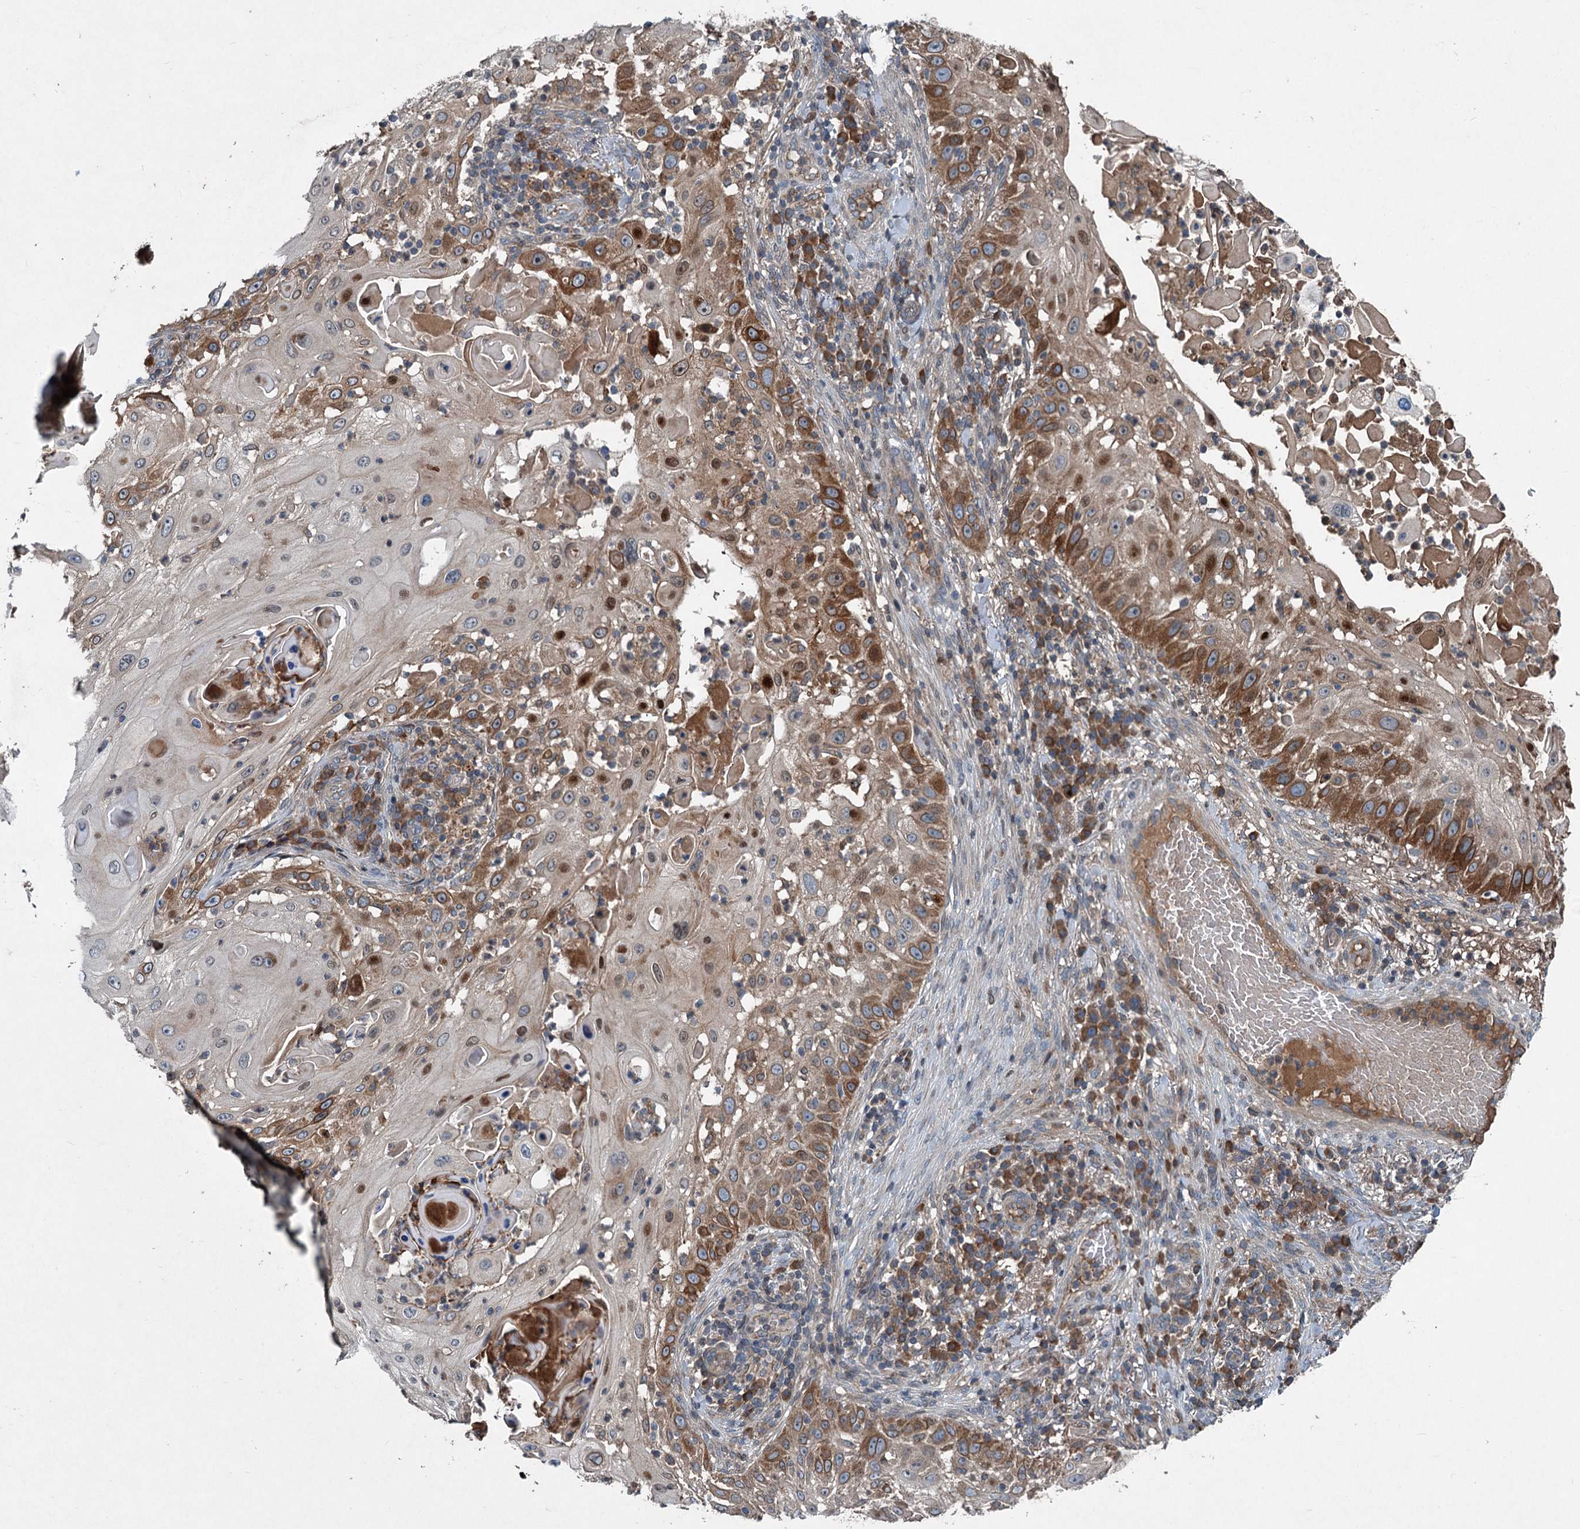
{"staining": {"intensity": "moderate", "quantity": "25%-75%", "location": "cytoplasmic/membranous"}, "tissue": "skin cancer", "cell_type": "Tumor cells", "image_type": "cancer", "snomed": [{"axis": "morphology", "description": "Squamous cell carcinoma, NOS"}, {"axis": "topography", "description": "Skin"}], "caption": "Human skin cancer stained for a protein (brown) demonstrates moderate cytoplasmic/membranous positive positivity in about 25%-75% of tumor cells.", "gene": "TAPBPL", "patient": {"sex": "female", "age": 44}}